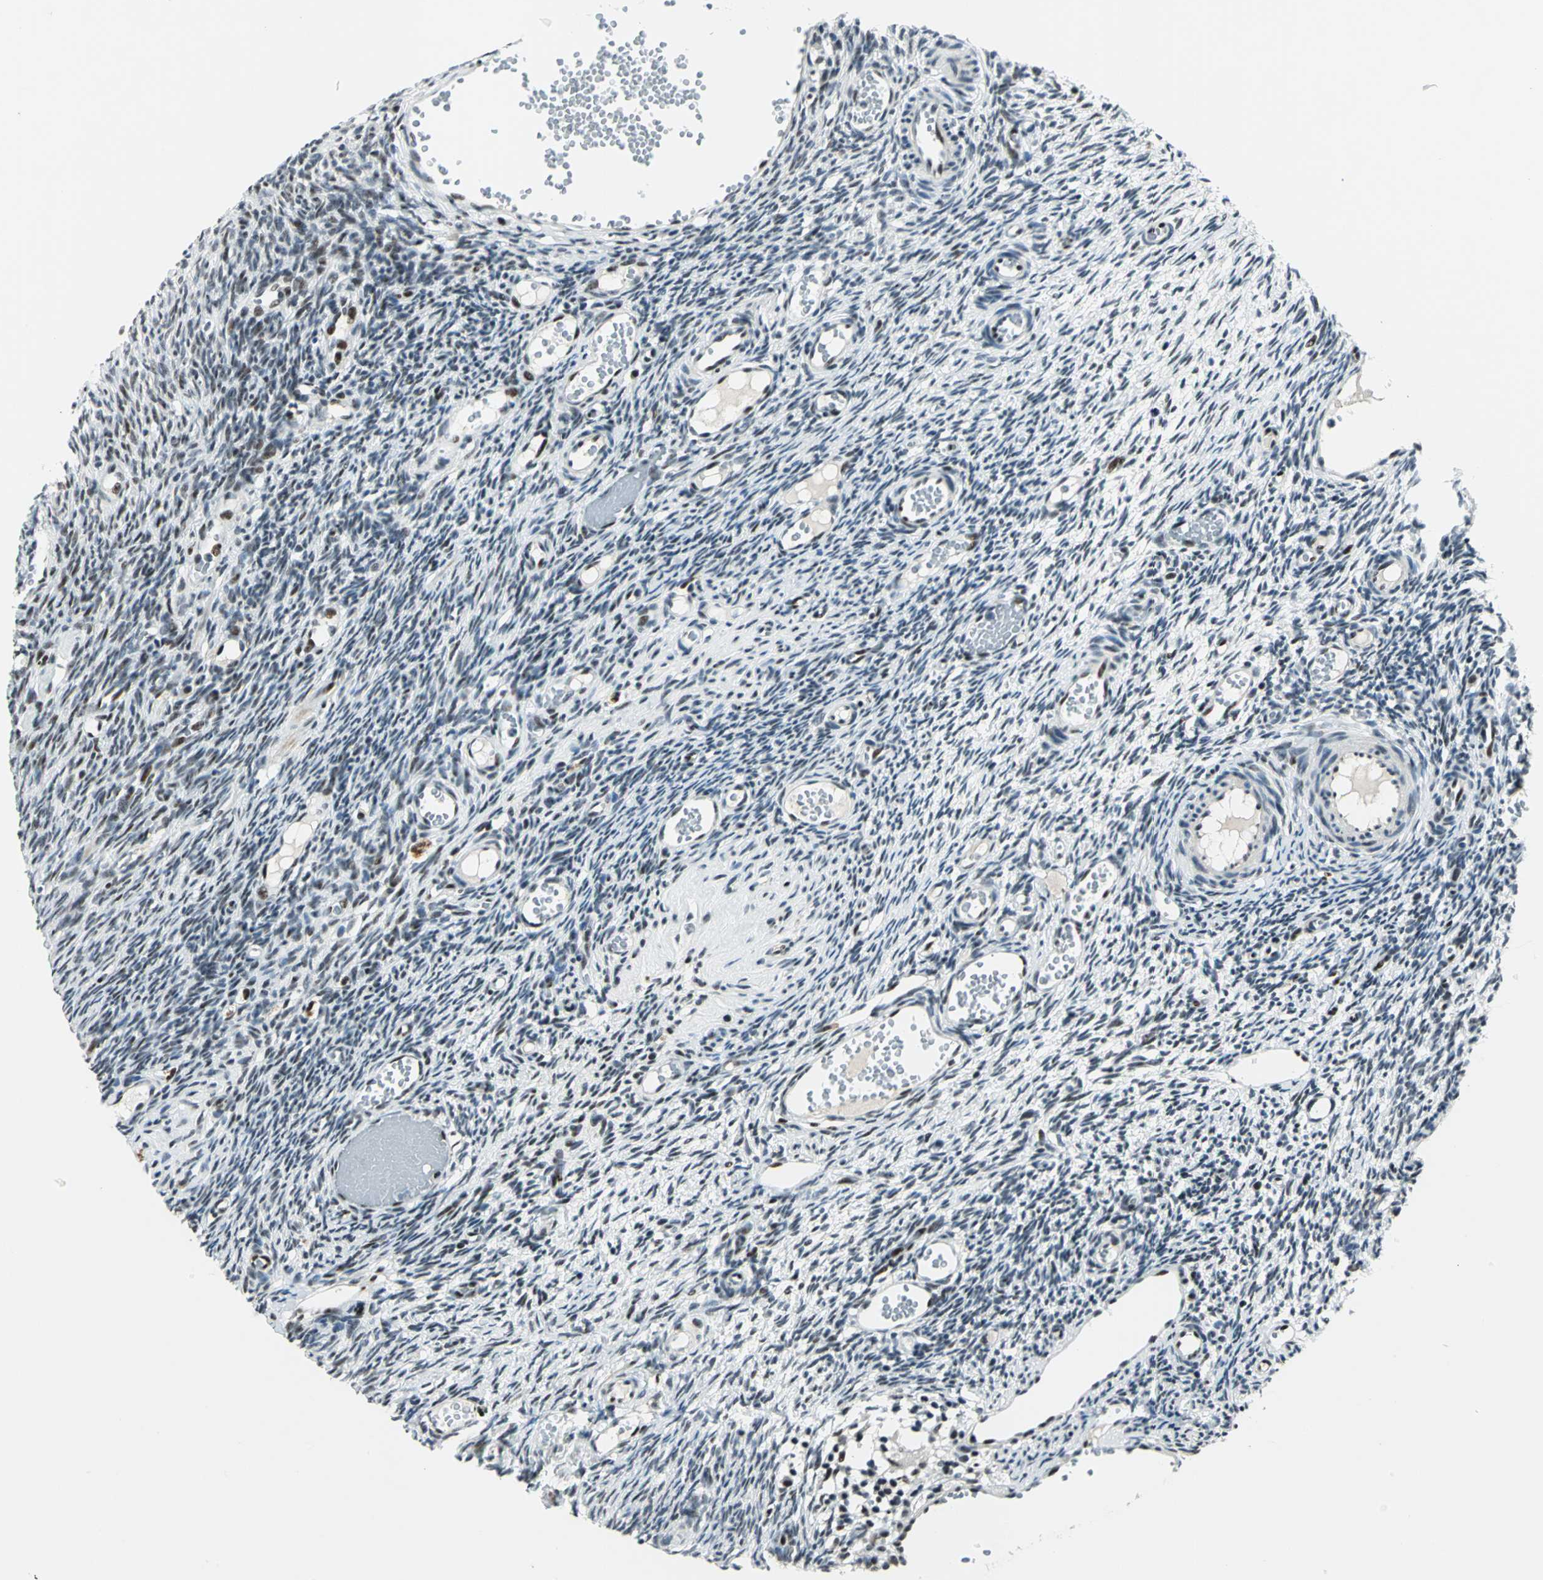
{"staining": {"intensity": "moderate", "quantity": "25%-75%", "location": "nuclear"}, "tissue": "ovary", "cell_type": "Ovarian stroma cells", "image_type": "normal", "snomed": [{"axis": "morphology", "description": "Normal tissue, NOS"}, {"axis": "topography", "description": "Ovary"}], "caption": "Immunohistochemical staining of benign ovary displays moderate nuclear protein expression in approximately 25%-75% of ovarian stroma cells. (Stains: DAB (3,3'-diaminobenzidine) in brown, nuclei in blue, Microscopy: brightfield microscopy at high magnification).", "gene": "KAT6B", "patient": {"sex": "female", "age": 35}}